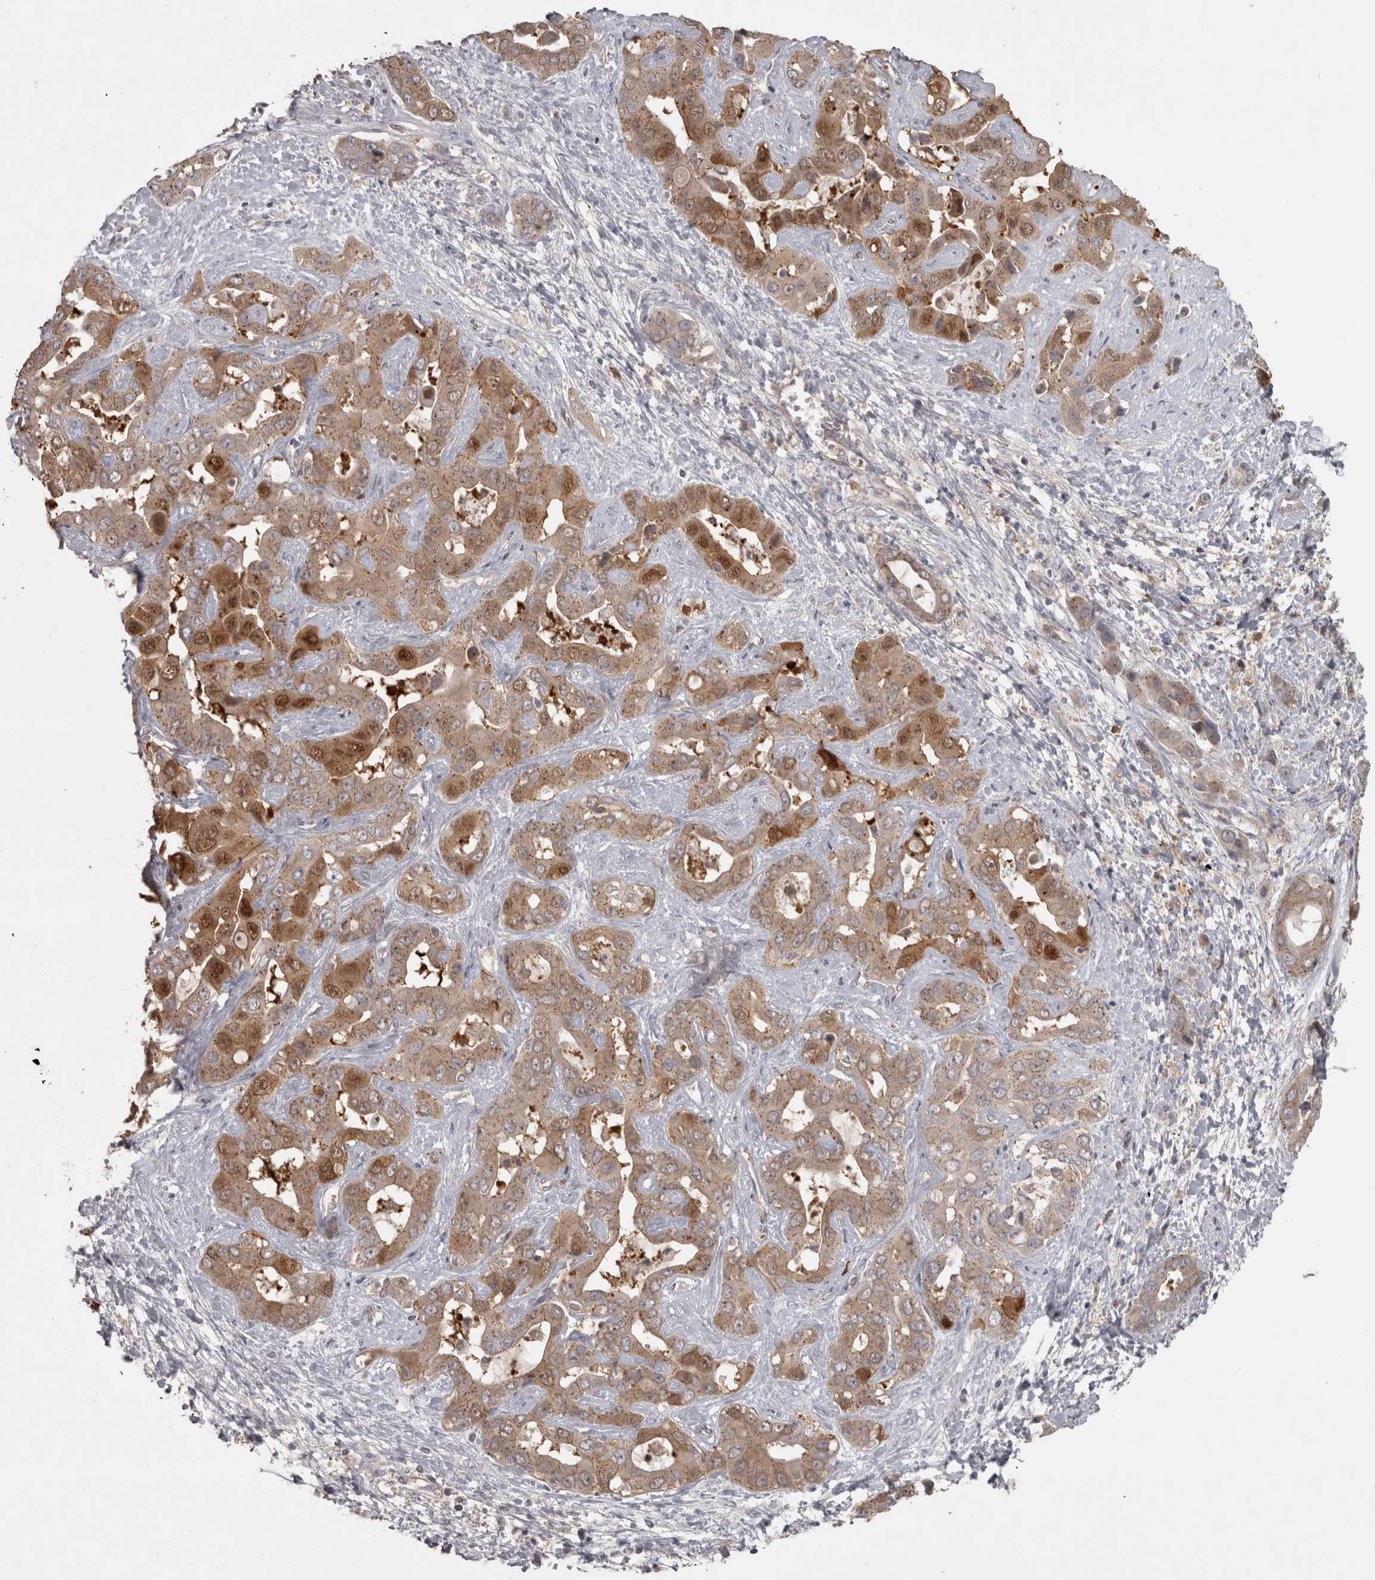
{"staining": {"intensity": "moderate", "quantity": "25%-75%", "location": "cytoplasmic/membranous,nuclear"}, "tissue": "liver cancer", "cell_type": "Tumor cells", "image_type": "cancer", "snomed": [{"axis": "morphology", "description": "Cholangiocarcinoma"}, {"axis": "topography", "description": "Liver"}], "caption": "High-power microscopy captured an IHC micrograph of liver cholangiocarcinoma, revealing moderate cytoplasmic/membranous and nuclear expression in about 25%-75% of tumor cells. The staining is performed using DAB brown chromogen to label protein expression. The nuclei are counter-stained blue using hematoxylin.", "gene": "SLCO5A1", "patient": {"sex": "female", "age": 52}}